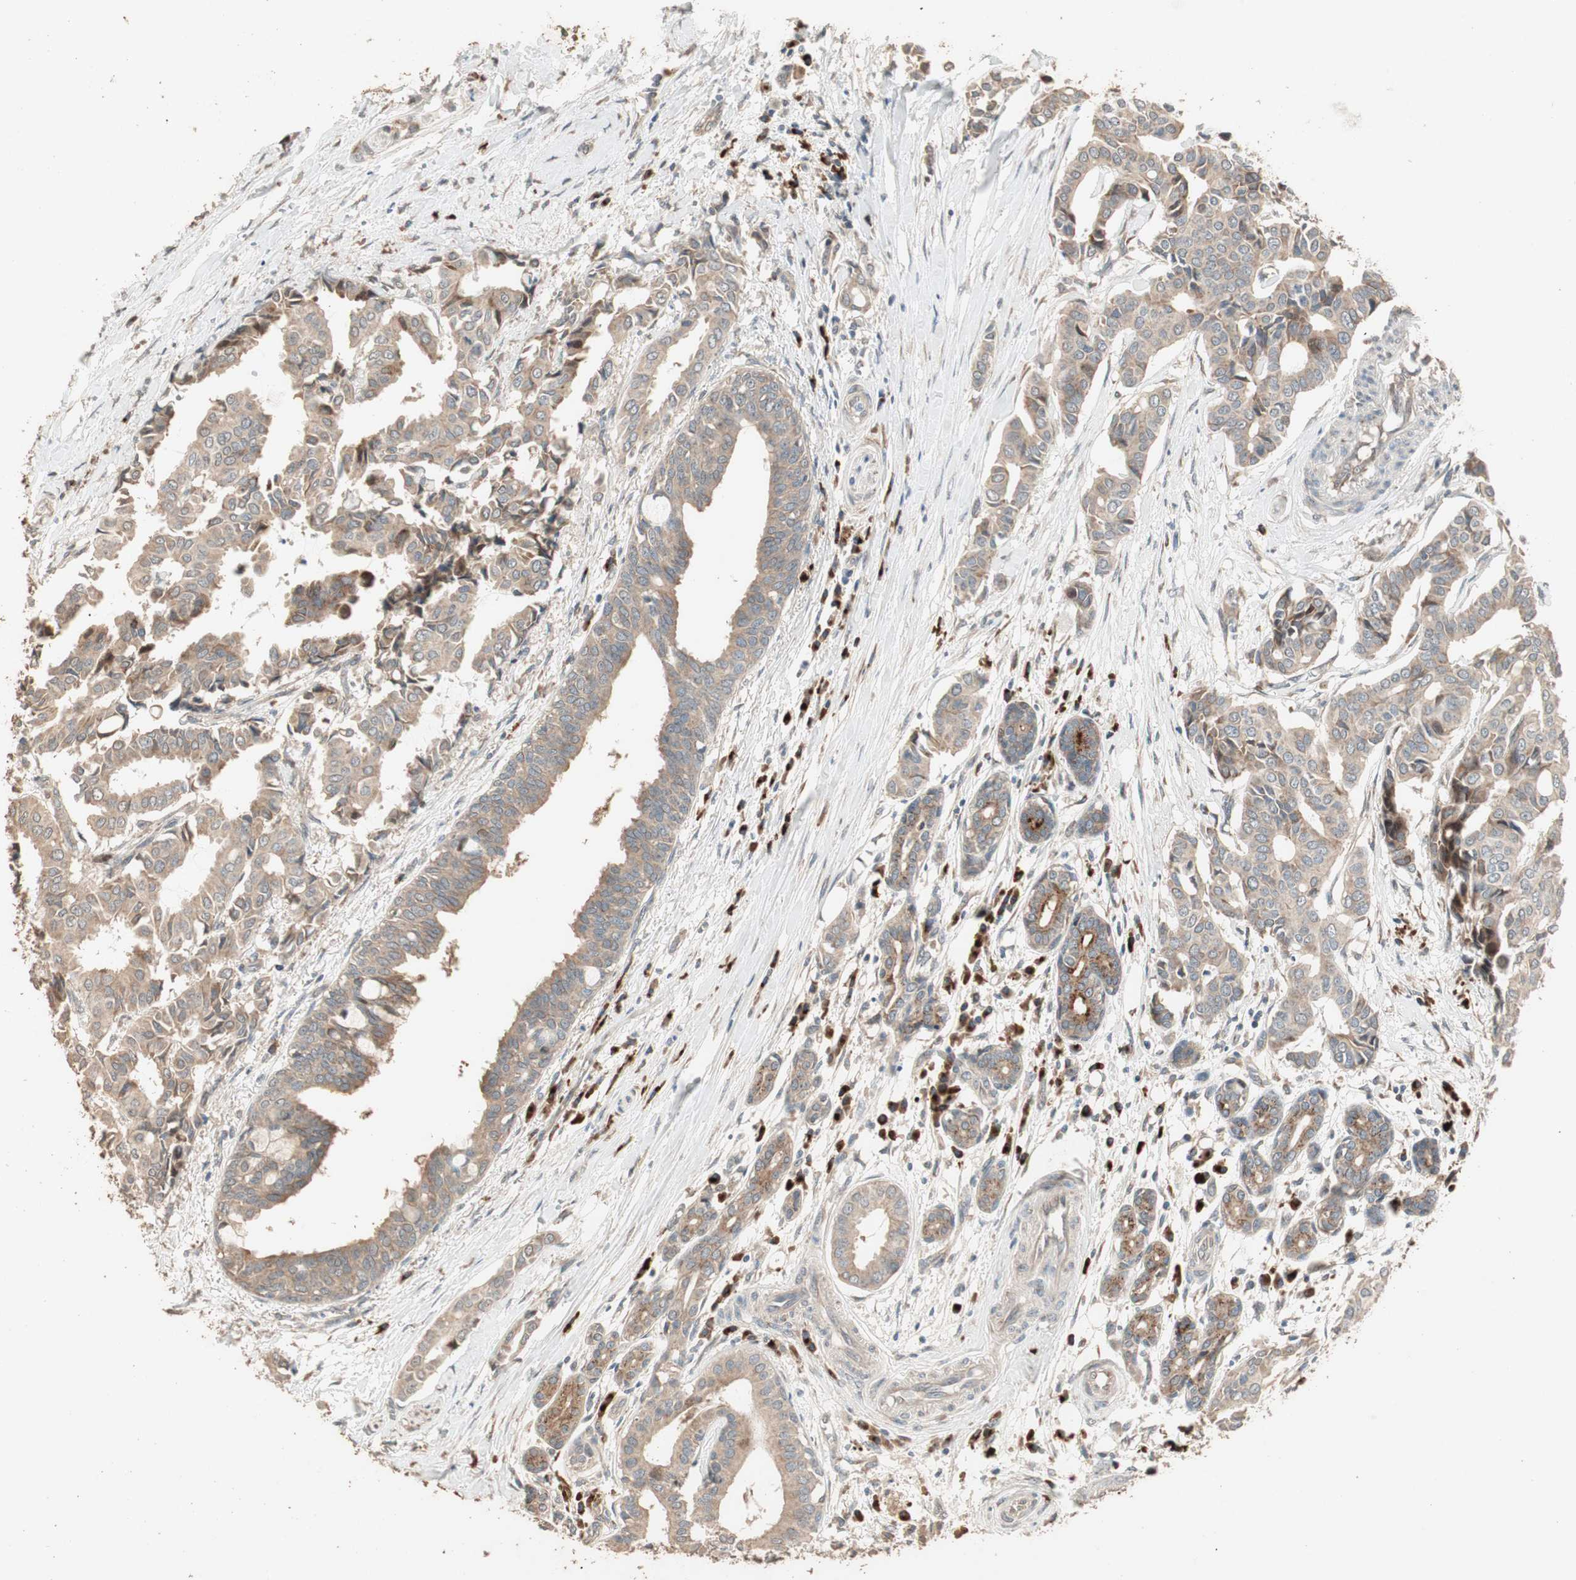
{"staining": {"intensity": "moderate", "quantity": ">75%", "location": "cytoplasmic/membranous"}, "tissue": "head and neck cancer", "cell_type": "Tumor cells", "image_type": "cancer", "snomed": [{"axis": "morphology", "description": "Adenocarcinoma, NOS"}, {"axis": "topography", "description": "Salivary gland"}, {"axis": "topography", "description": "Head-Neck"}], "caption": "There is medium levels of moderate cytoplasmic/membranous staining in tumor cells of adenocarcinoma (head and neck), as demonstrated by immunohistochemical staining (brown color).", "gene": "RARRES1", "patient": {"sex": "female", "age": 59}}